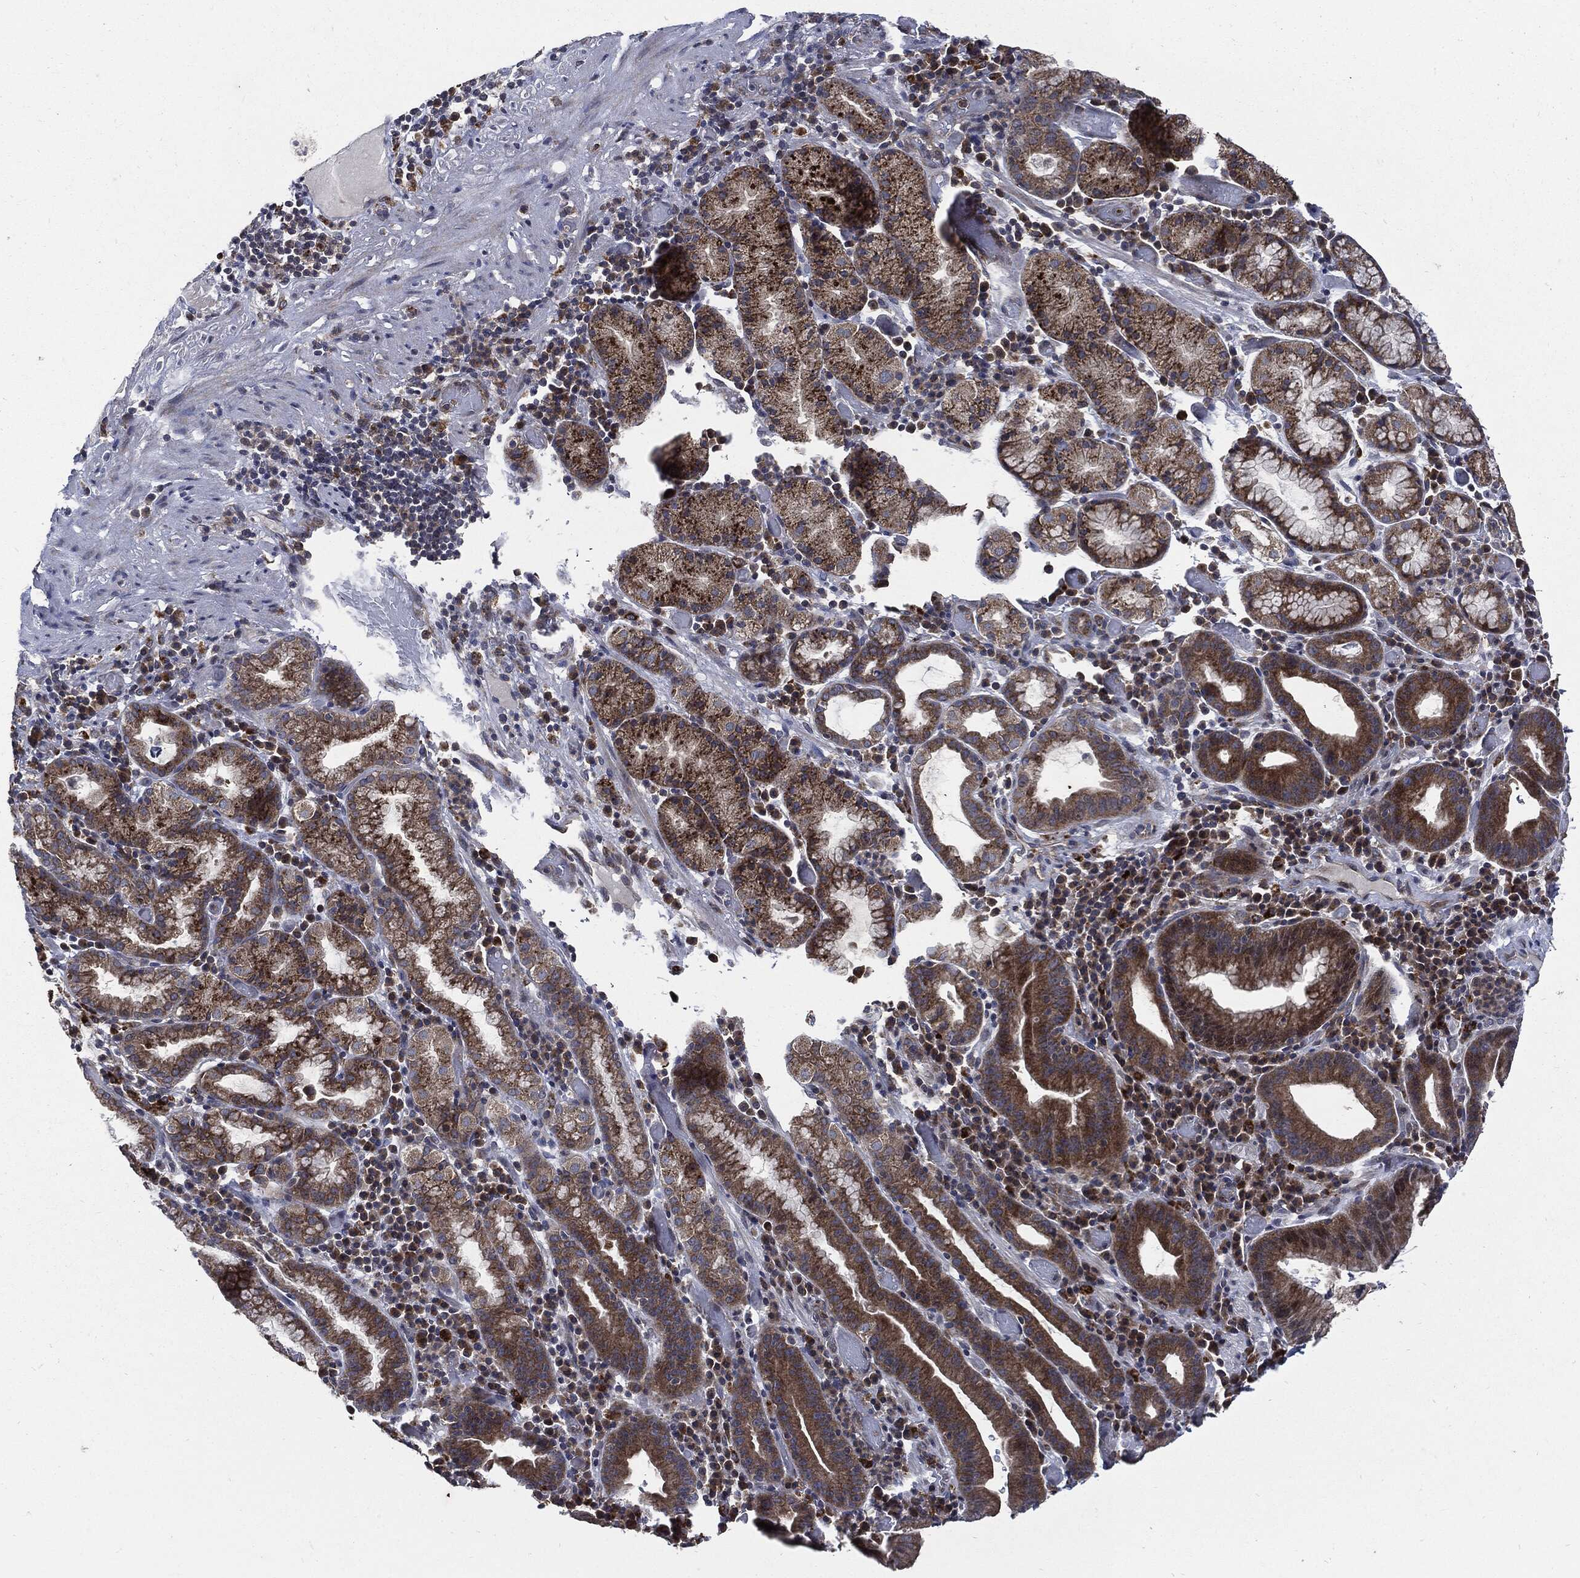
{"staining": {"intensity": "moderate", "quantity": ">75%", "location": "cytoplasmic/membranous"}, "tissue": "stomach cancer", "cell_type": "Tumor cells", "image_type": "cancer", "snomed": [{"axis": "morphology", "description": "Adenocarcinoma, NOS"}, {"axis": "topography", "description": "Stomach"}], "caption": "Immunohistochemistry of stomach cancer exhibits medium levels of moderate cytoplasmic/membranous staining in approximately >75% of tumor cells.", "gene": "SLC31A2", "patient": {"sex": "male", "age": 79}}